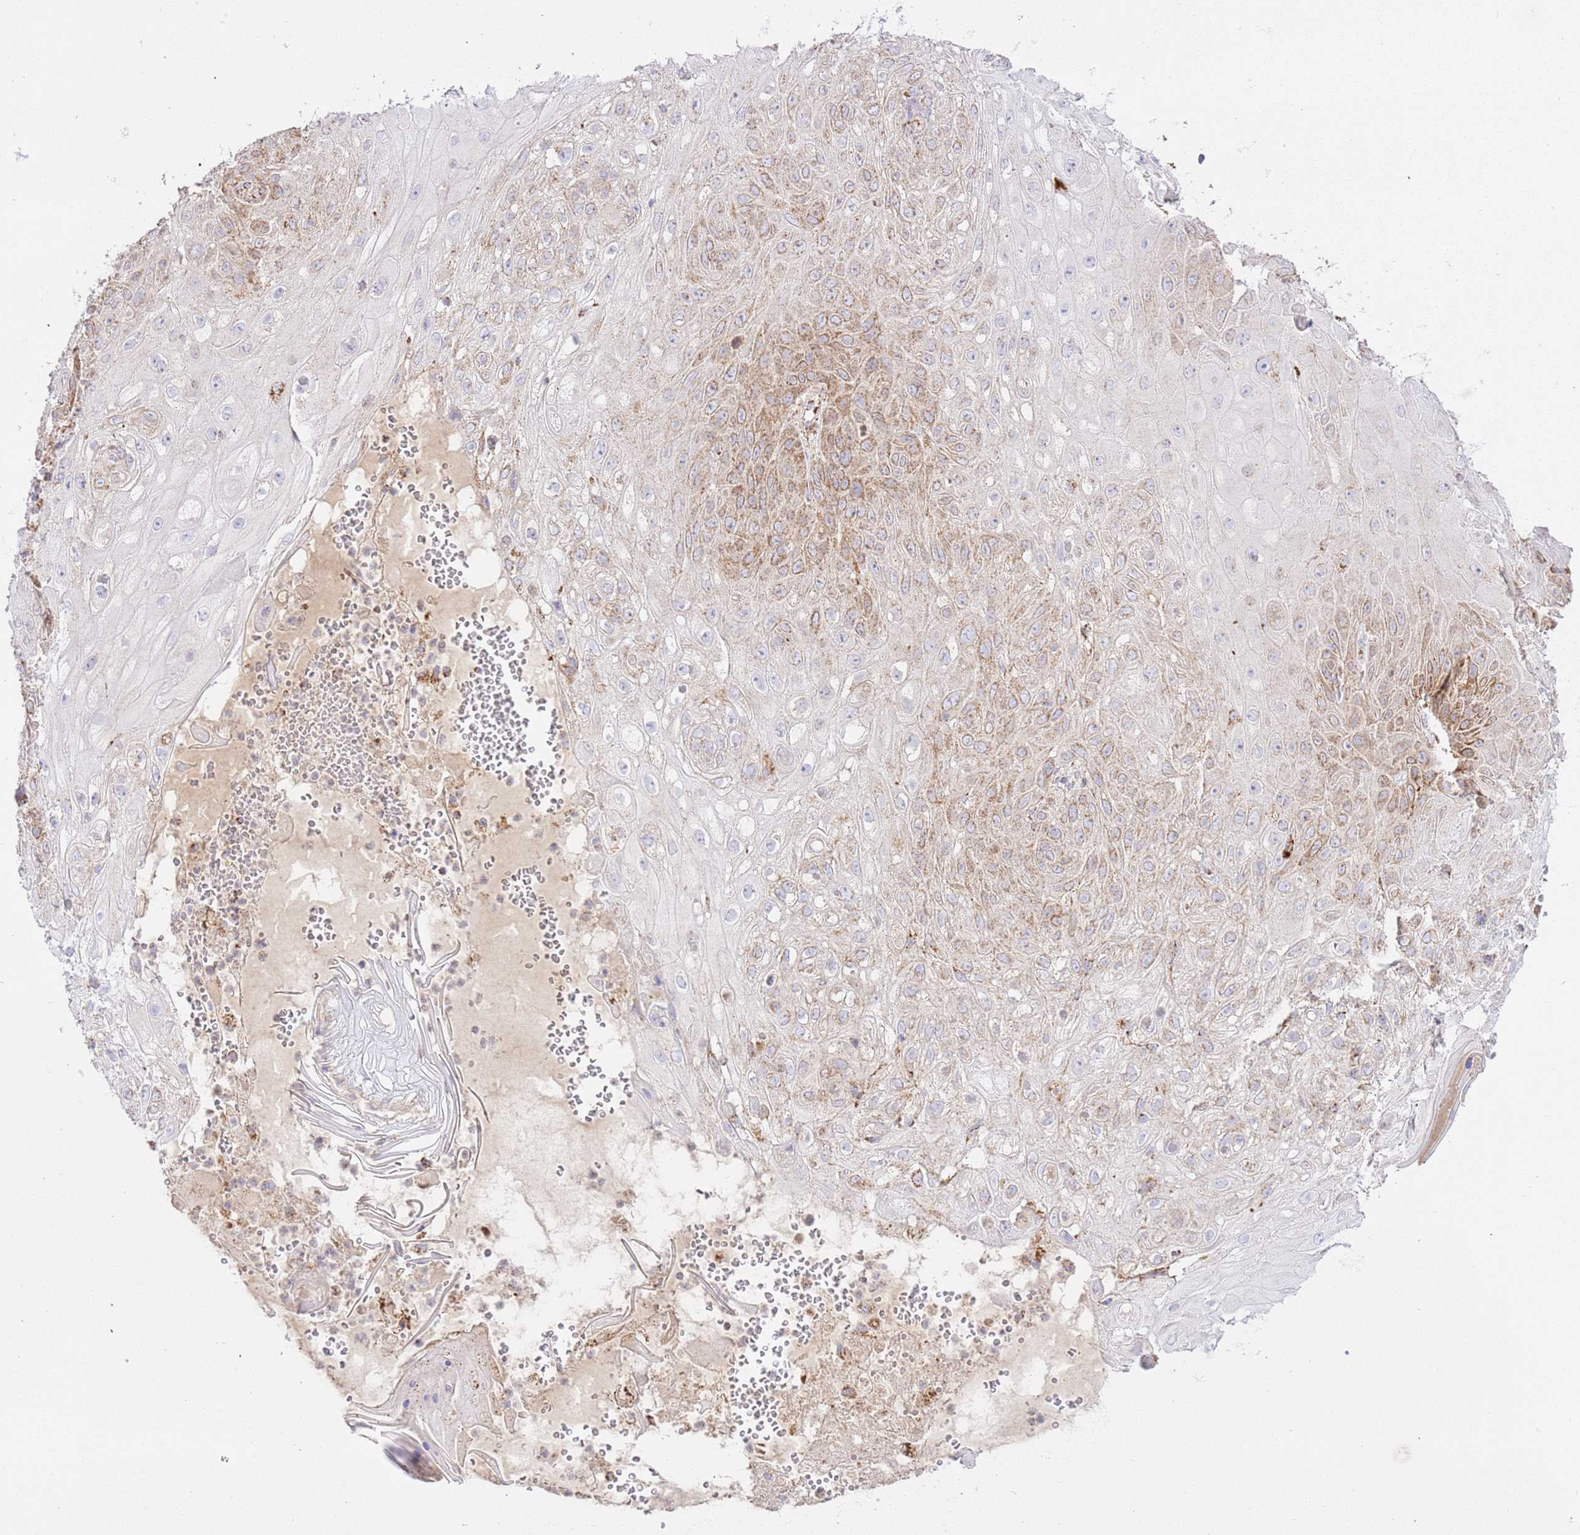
{"staining": {"intensity": "moderate", "quantity": "25%-75%", "location": "cytoplasmic/membranous"}, "tissue": "skin cancer", "cell_type": "Tumor cells", "image_type": "cancer", "snomed": [{"axis": "morphology", "description": "Normal tissue, NOS"}, {"axis": "morphology", "description": "Squamous cell carcinoma, NOS"}, {"axis": "topography", "description": "Skin"}, {"axis": "topography", "description": "Cartilage tissue"}], "caption": "A high-resolution image shows immunohistochemistry (IHC) staining of skin cancer, which demonstrates moderate cytoplasmic/membranous expression in about 25%-75% of tumor cells.", "gene": "ZBTB39", "patient": {"sex": "female", "age": 79}}